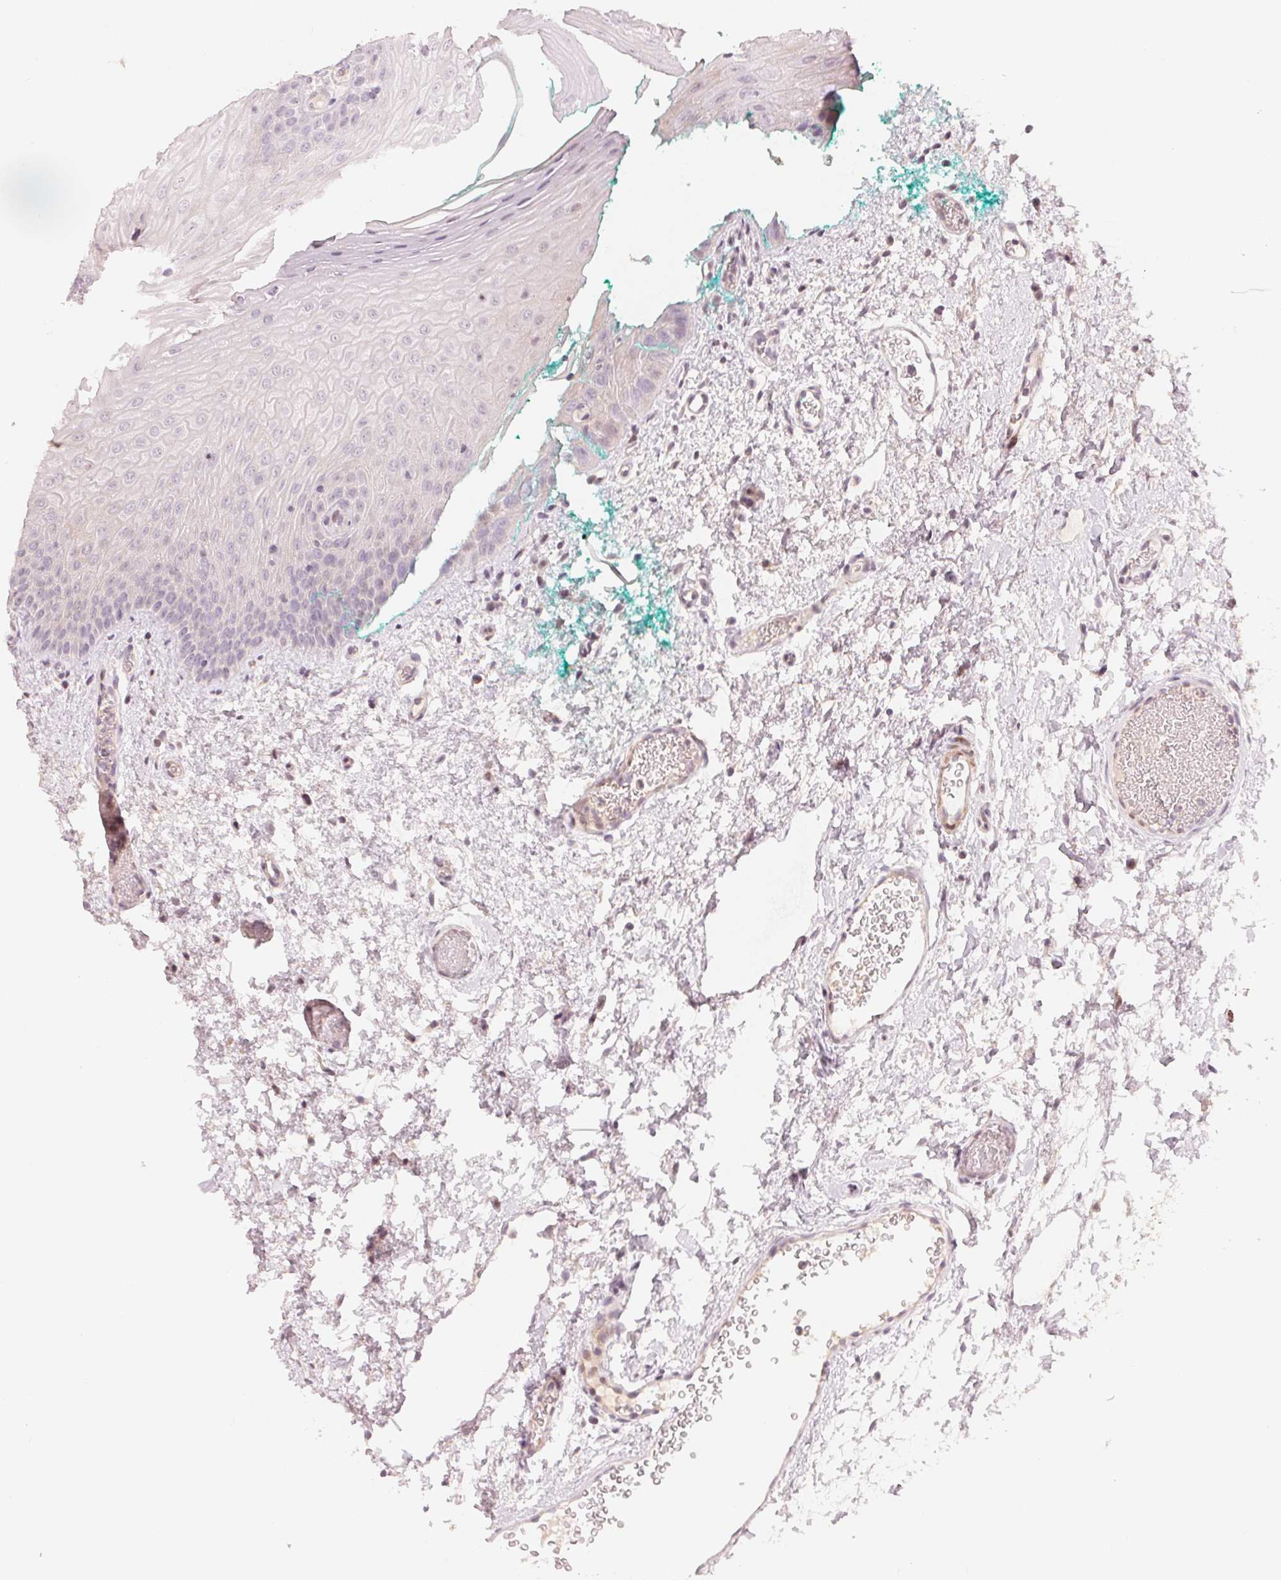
{"staining": {"intensity": "moderate", "quantity": "<25%", "location": "cytoplasmic/membranous"}, "tissue": "oral mucosa", "cell_type": "Squamous epithelial cells", "image_type": "normal", "snomed": [{"axis": "morphology", "description": "Normal tissue, NOS"}, {"axis": "morphology", "description": "Squamous cell carcinoma, NOS"}, {"axis": "topography", "description": "Oral tissue"}, {"axis": "topography", "description": "Head-Neck"}], "caption": "Moderate cytoplasmic/membranous staining is present in about <25% of squamous epithelial cells in unremarkable oral mucosa.", "gene": "SLC17A4", "patient": {"sex": "male", "age": 78}}